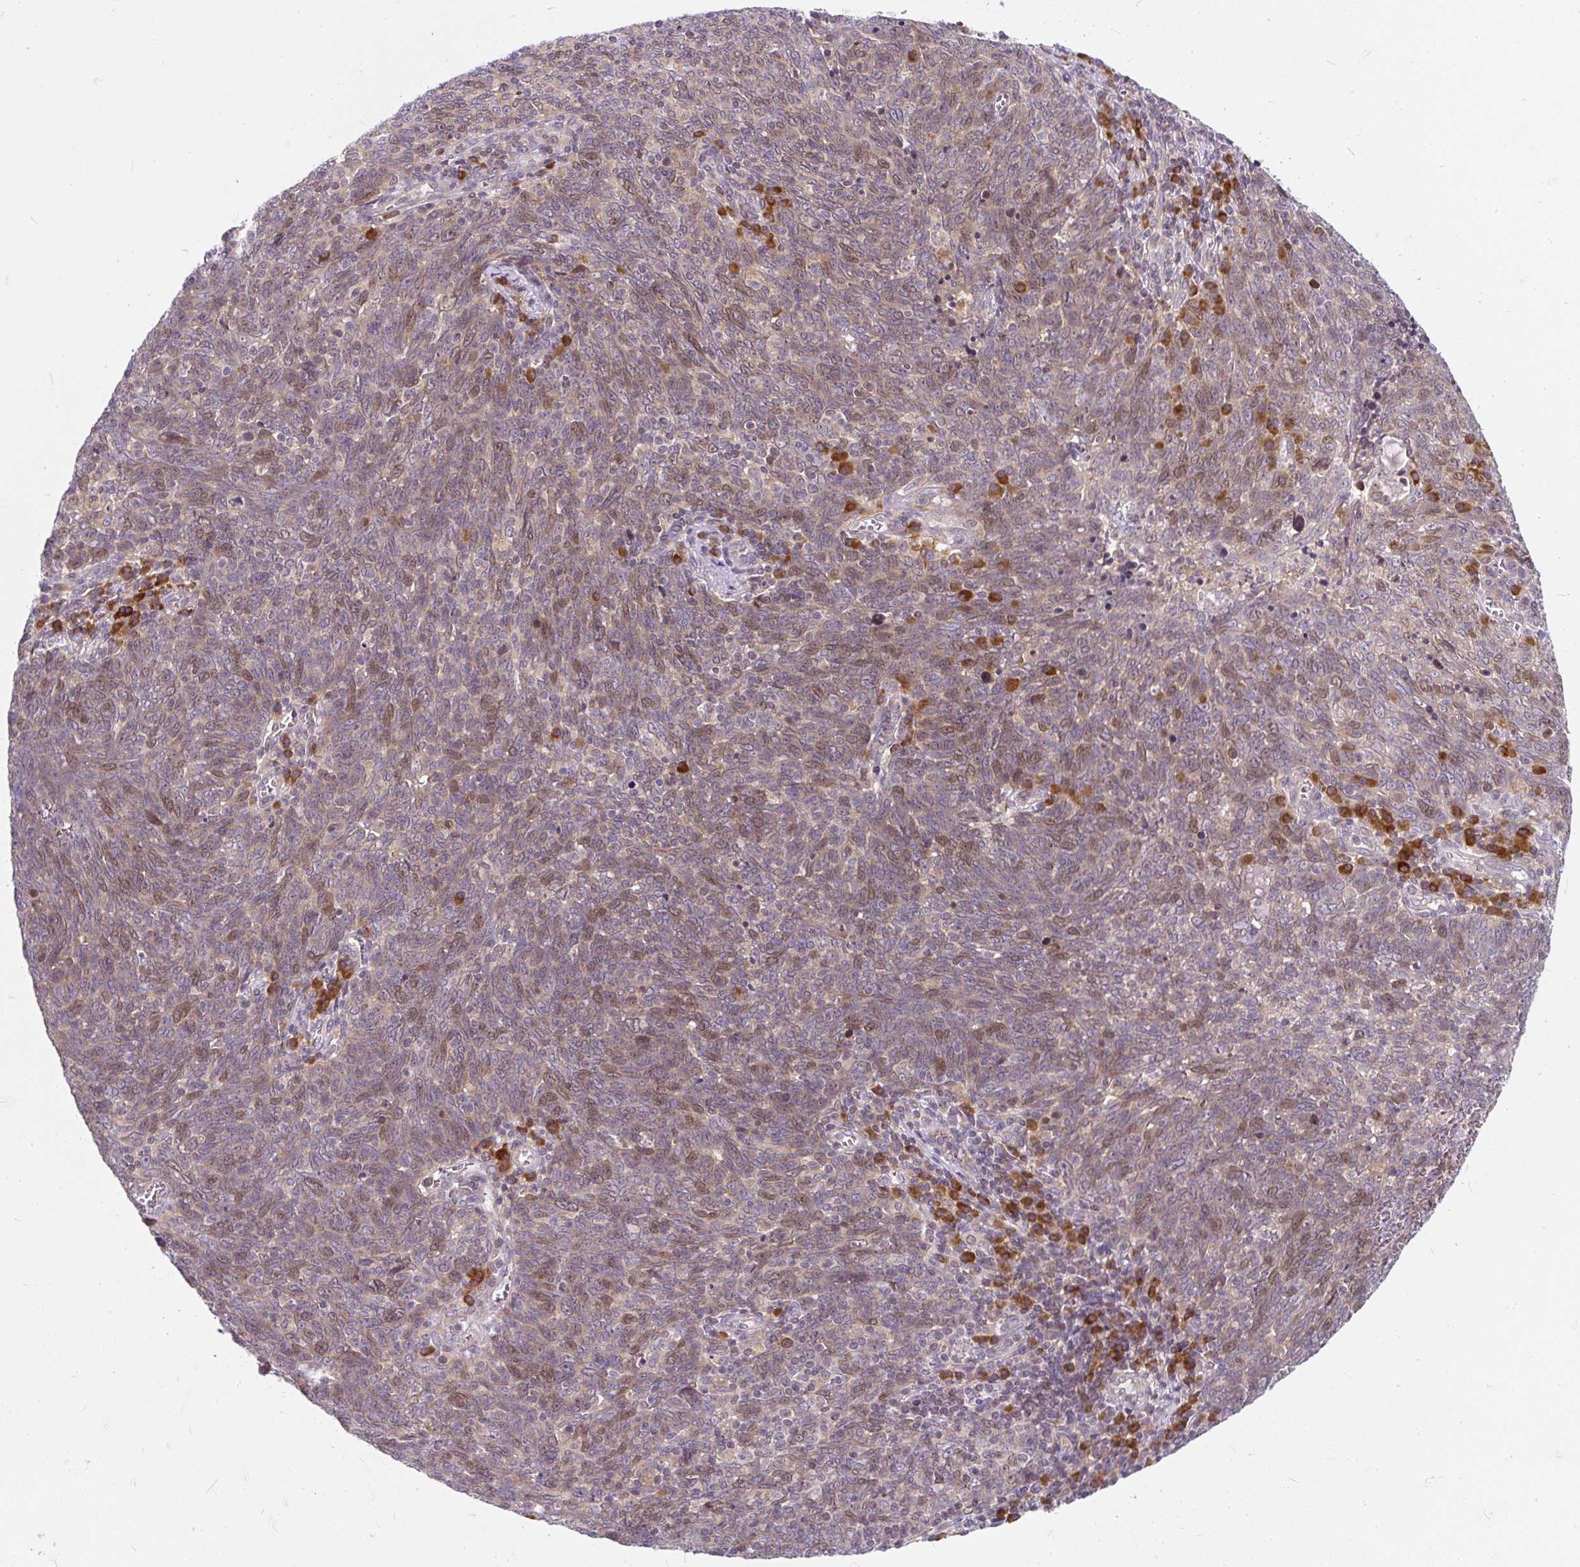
{"staining": {"intensity": "weak", "quantity": ">75%", "location": "cytoplasmic/membranous,nuclear"}, "tissue": "lung cancer", "cell_type": "Tumor cells", "image_type": "cancer", "snomed": [{"axis": "morphology", "description": "Squamous cell carcinoma, NOS"}, {"axis": "topography", "description": "Lung"}], "caption": "Tumor cells demonstrate low levels of weak cytoplasmic/membranous and nuclear staining in approximately >75% of cells in human lung cancer (squamous cell carcinoma). The staining is performed using DAB (3,3'-diaminobenzidine) brown chromogen to label protein expression. The nuclei are counter-stained blue using hematoxylin.", "gene": "CYP20A1", "patient": {"sex": "female", "age": 72}}